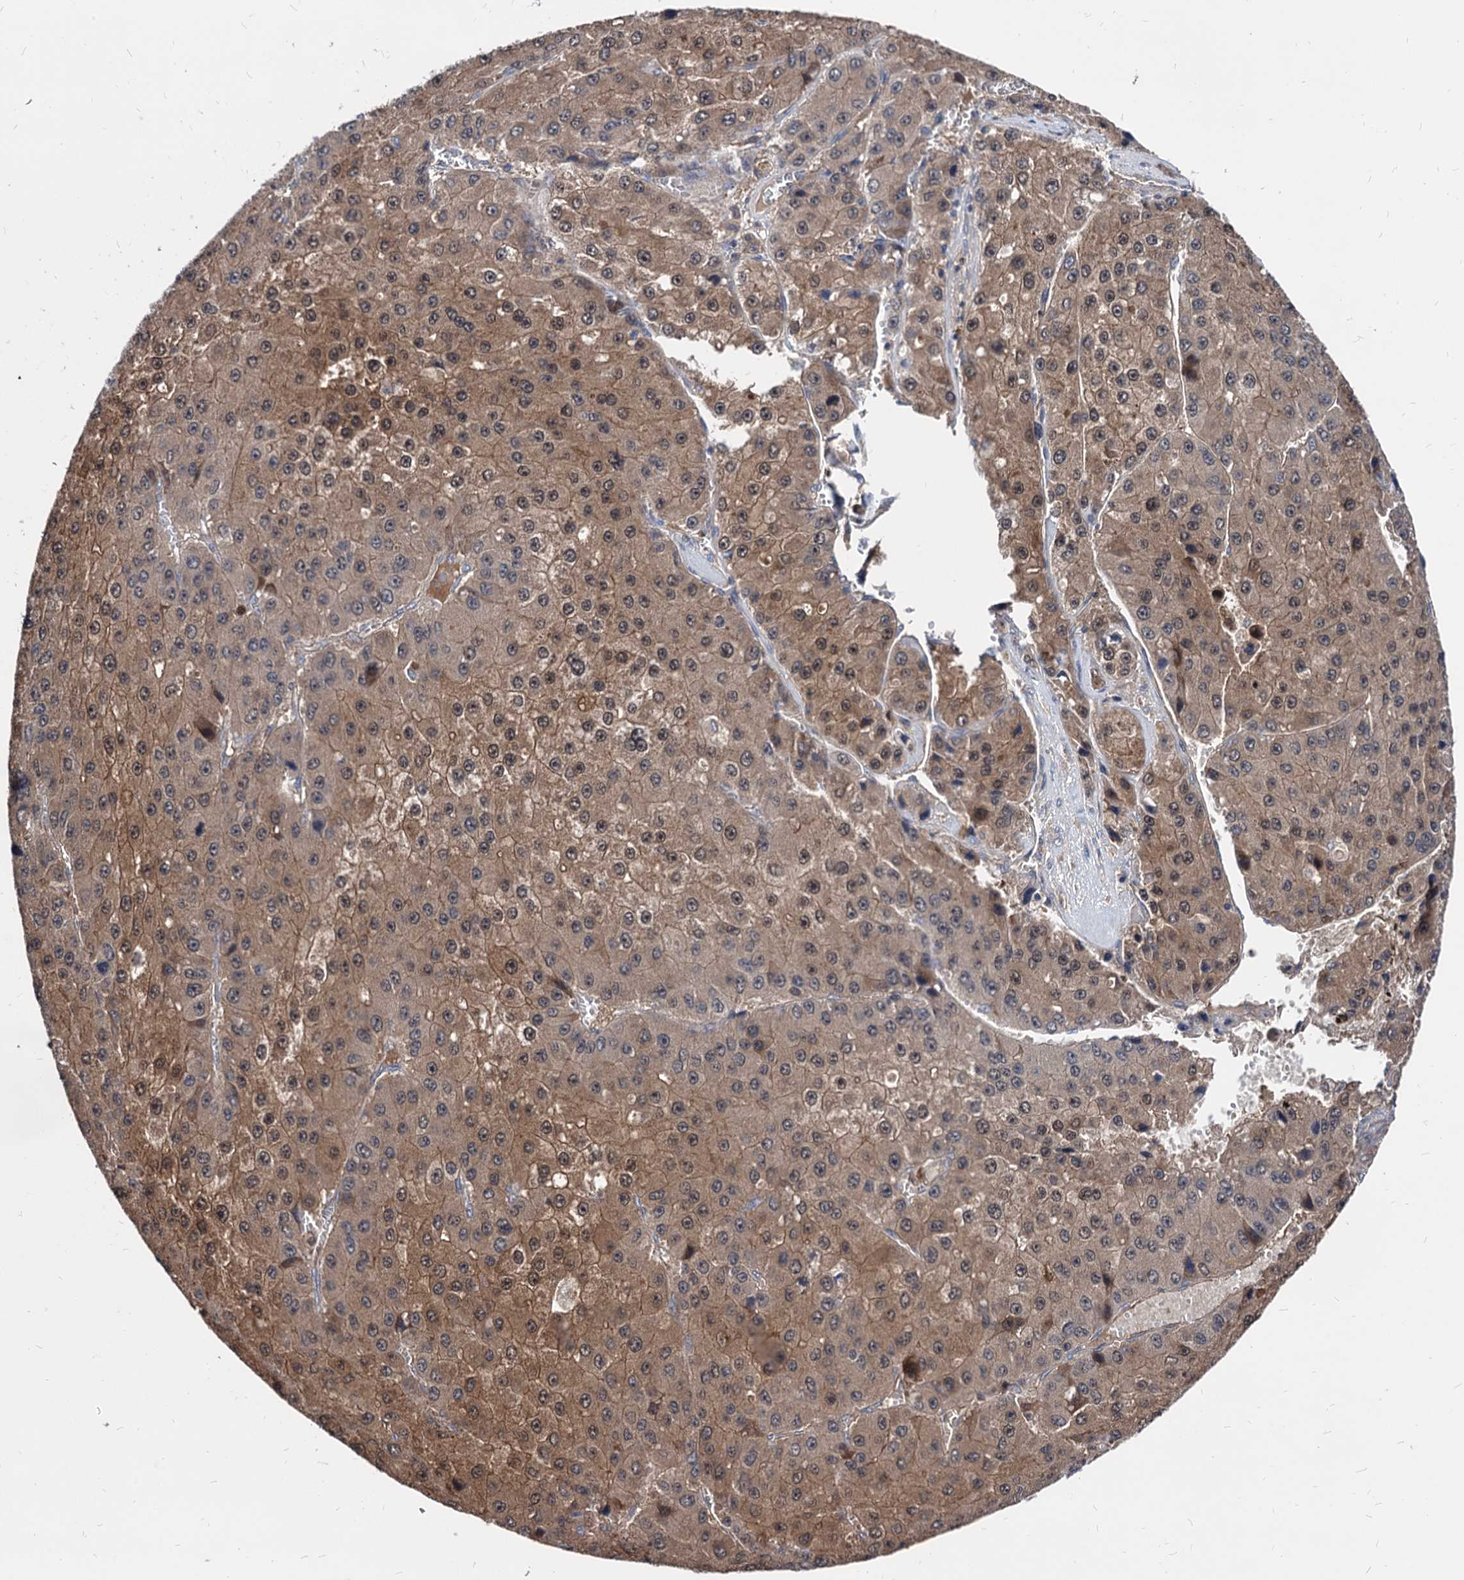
{"staining": {"intensity": "moderate", "quantity": ">75%", "location": "cytoplasmic/membranous,nuclear"}, "tissue": "liver cancer", "cell_type": "Tumor cells", "image_type": "cancer", "snomed": [{"axis": "morphology", "description": "Carcinoma, Hepatocellular, NOS"}, {"axis": "topography", "description": "Liver"}], "caption": "Immunohistochemical staining of human hepatocellular carcinoma (liver) reveals moderate cytoplasmic/membranous and nuclear protein expression in approximately >75% of tumor cells.", "gene": "CPPED1", "patient": {"sex": "female", "age": 73}}